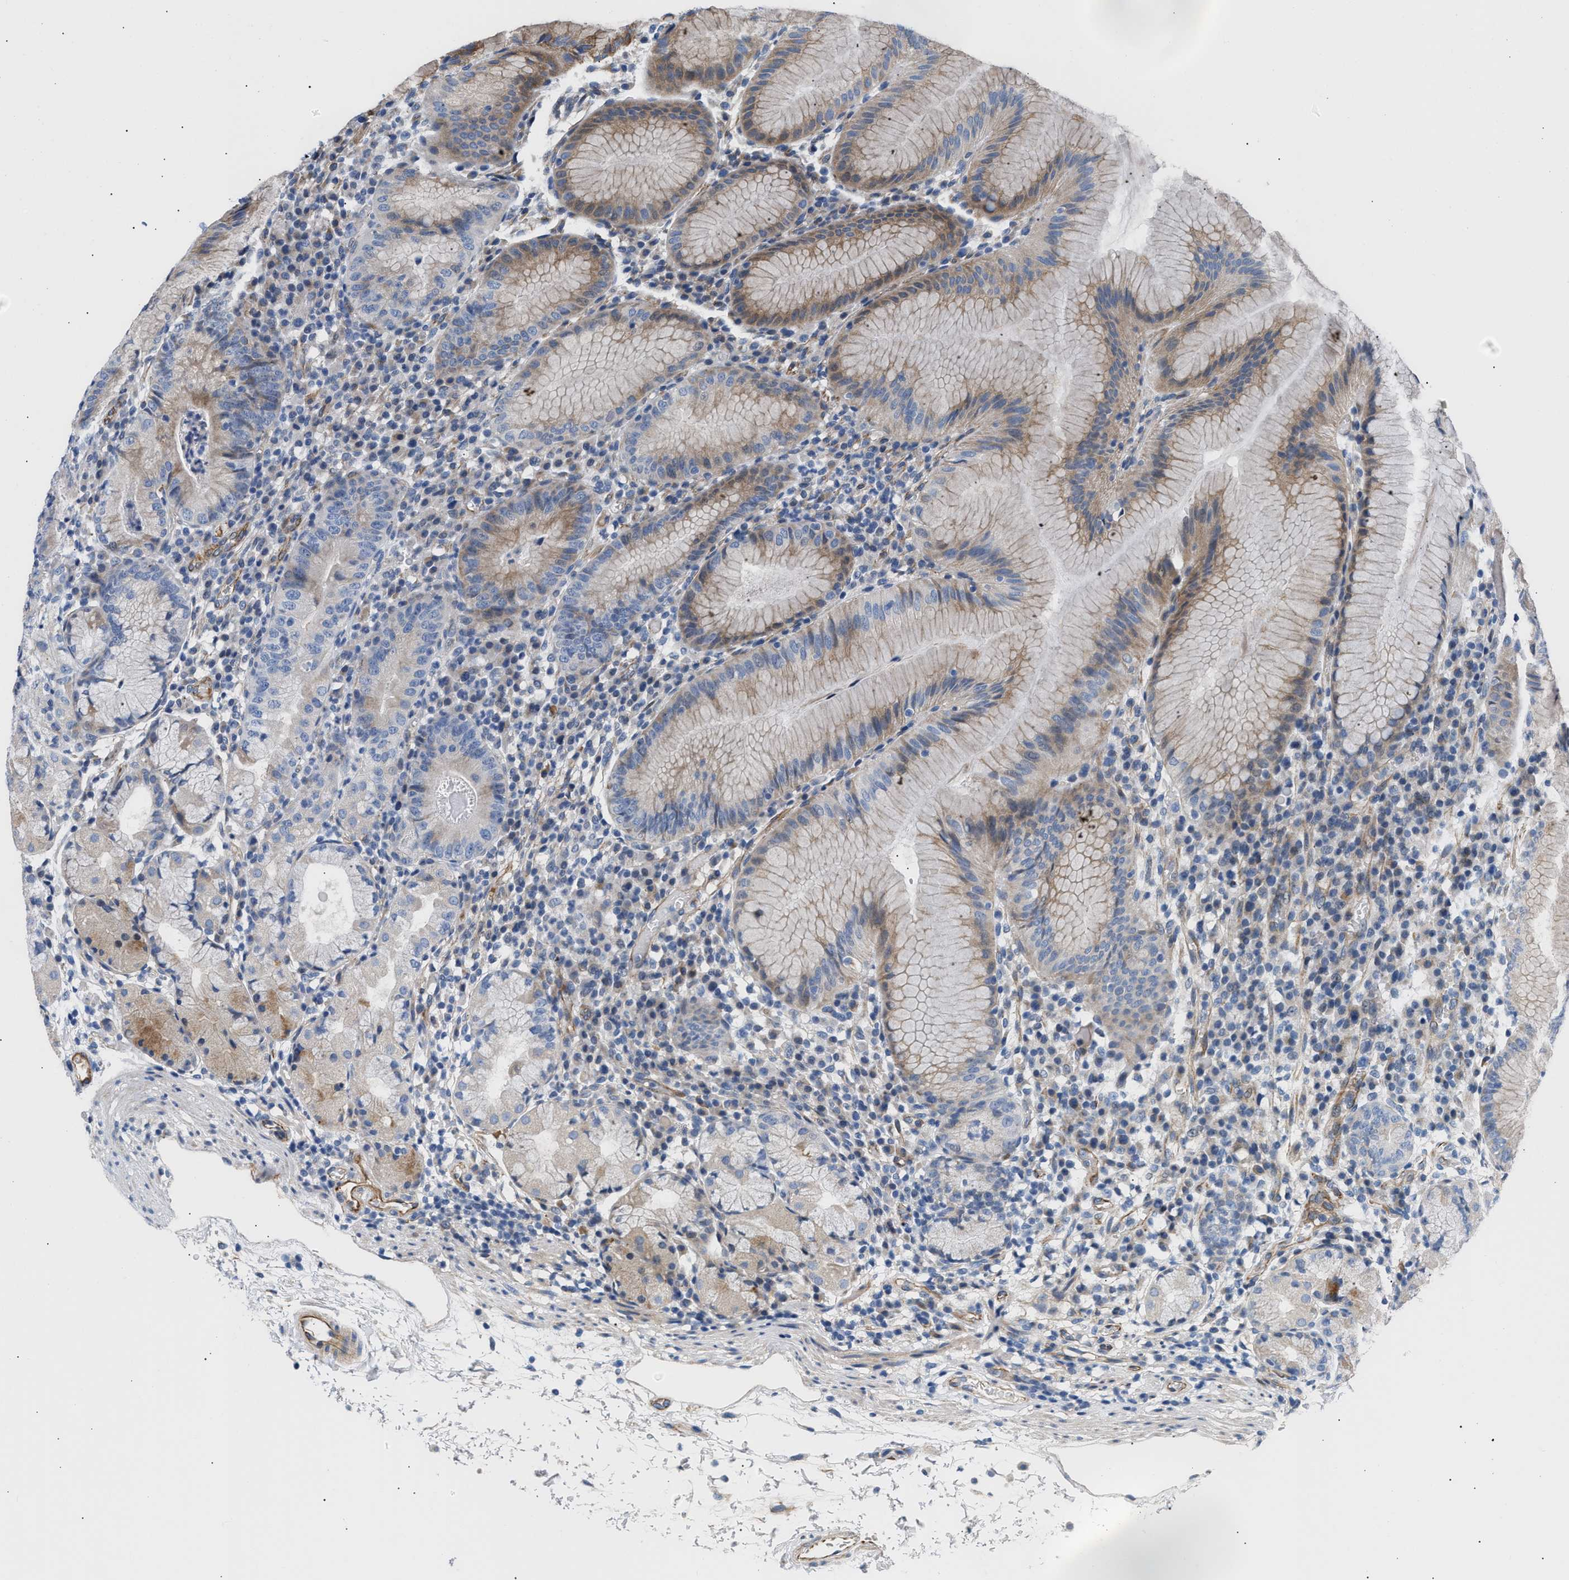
{"staining": {"intensity": "moderate", "quantity": "<25%", "location": "cytoplasmic/membranous"}, "tissue": "stomach", "cell_type": "Glandular cells", "image_type": "normal", "snomed": [{"axis": "morphology", "description": "Normal tissue, NOS"}, {"axis": "topography", "description": "Stomach"}, {"axis": "topography", "description": "Stomach, lower"}], "caption": "Normal stomach reveals moderate cytoplasmic/membranous staining in about <25% of glandular cells, visualized by immunohistochemistry. The protein is shown in brown color, while the nuclei are stained blue.", "gene": "TFPI", "patient": {"sex": "female", "age": 75}}